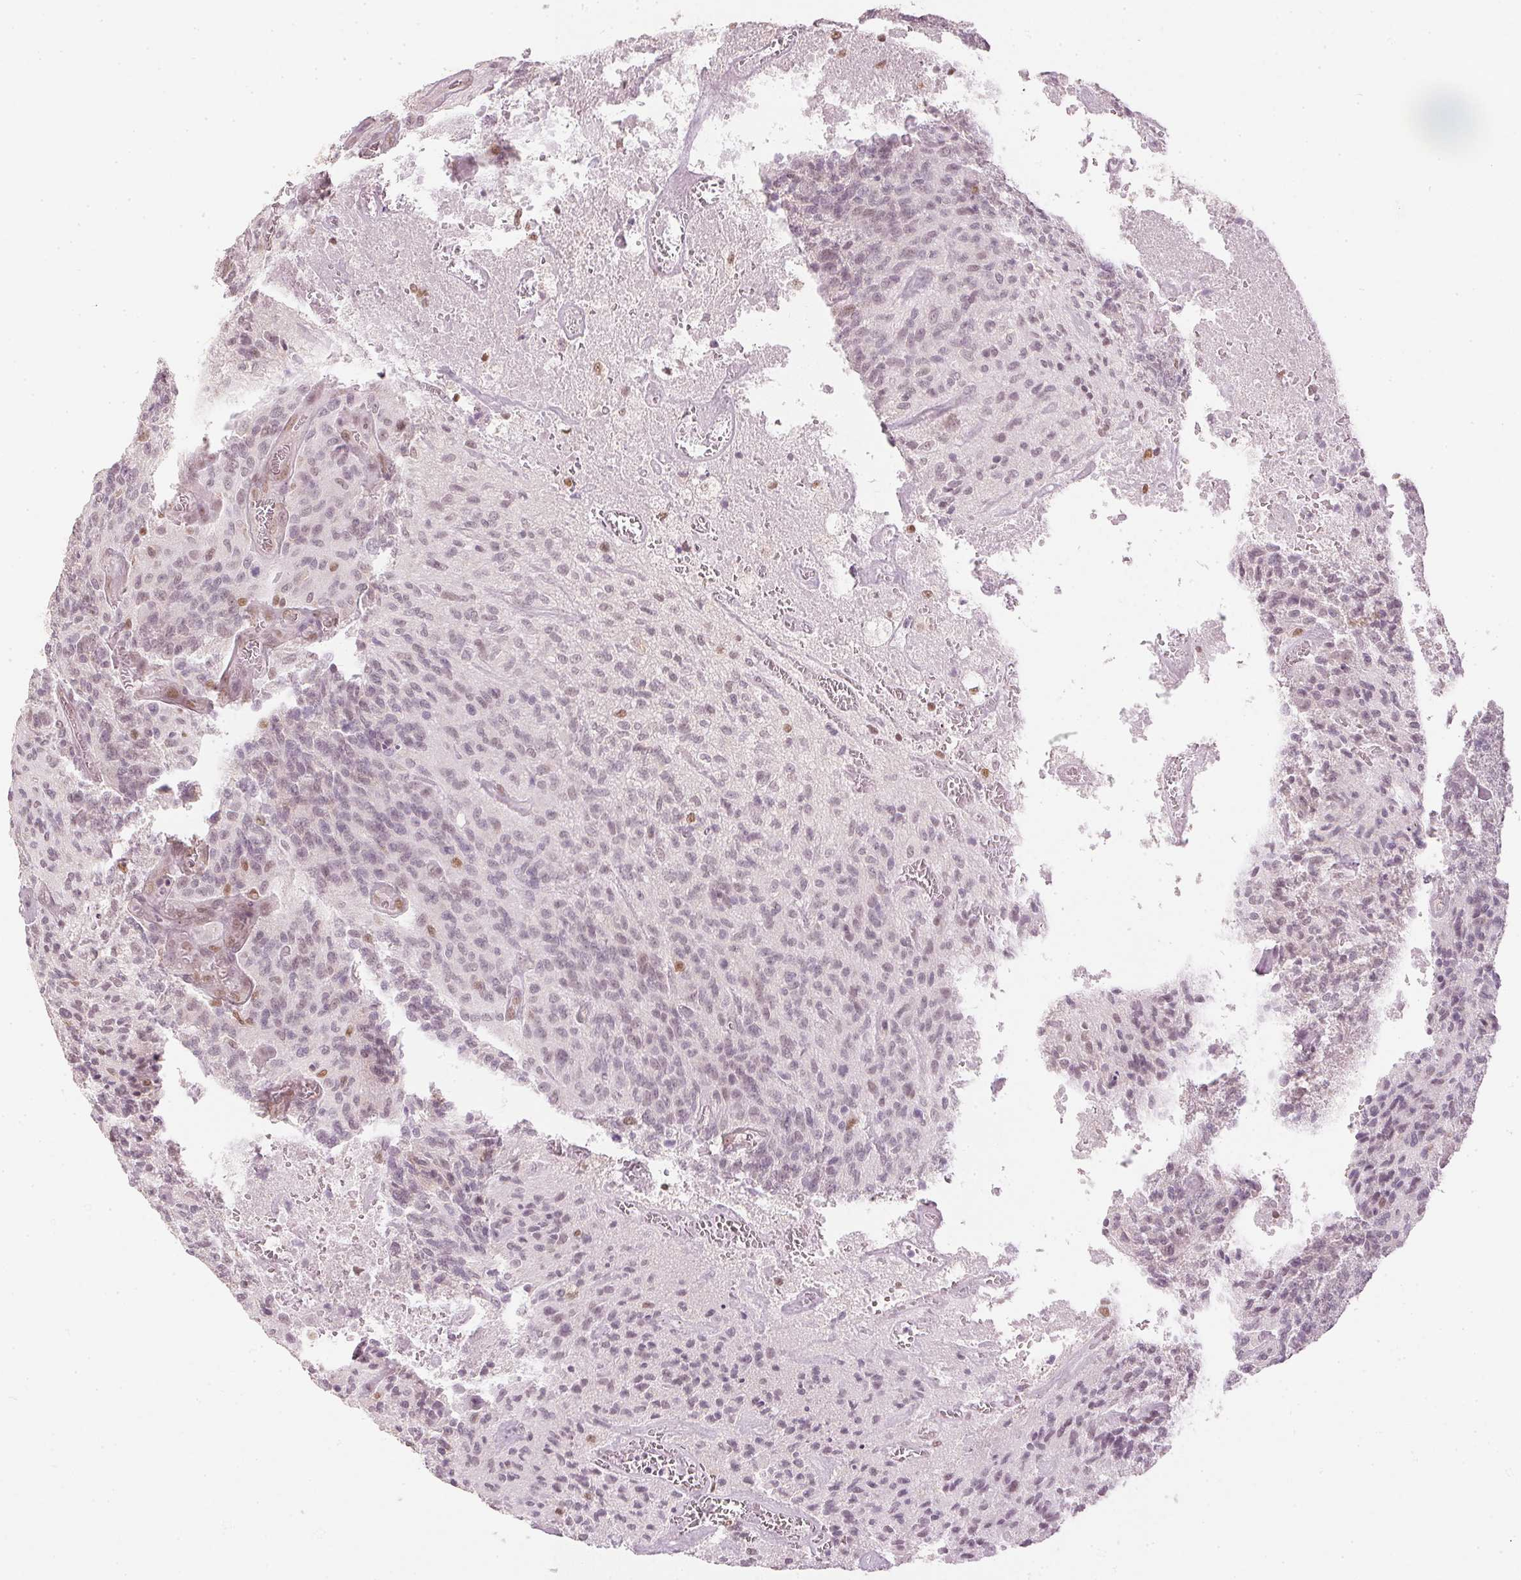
{"staining": {"intensity": "moderate", "quantity": "<25%", "location": "nuclear"}, "tissue": "glioma", "cell_type": "Tumor cells", "image_type": "cancer", "snomed": [{"axis": "morphology", "description": "Glioma, malignant, High grade"}, {"axis": "topography", "description": "Brain"}], "caption": "A micrograph of human glioma stained for a protein demonstrates moderate nuclear brown staining in tumor cells.", "gene": "SLC39A3", "patient": {"sex": "male", "age": 76}}